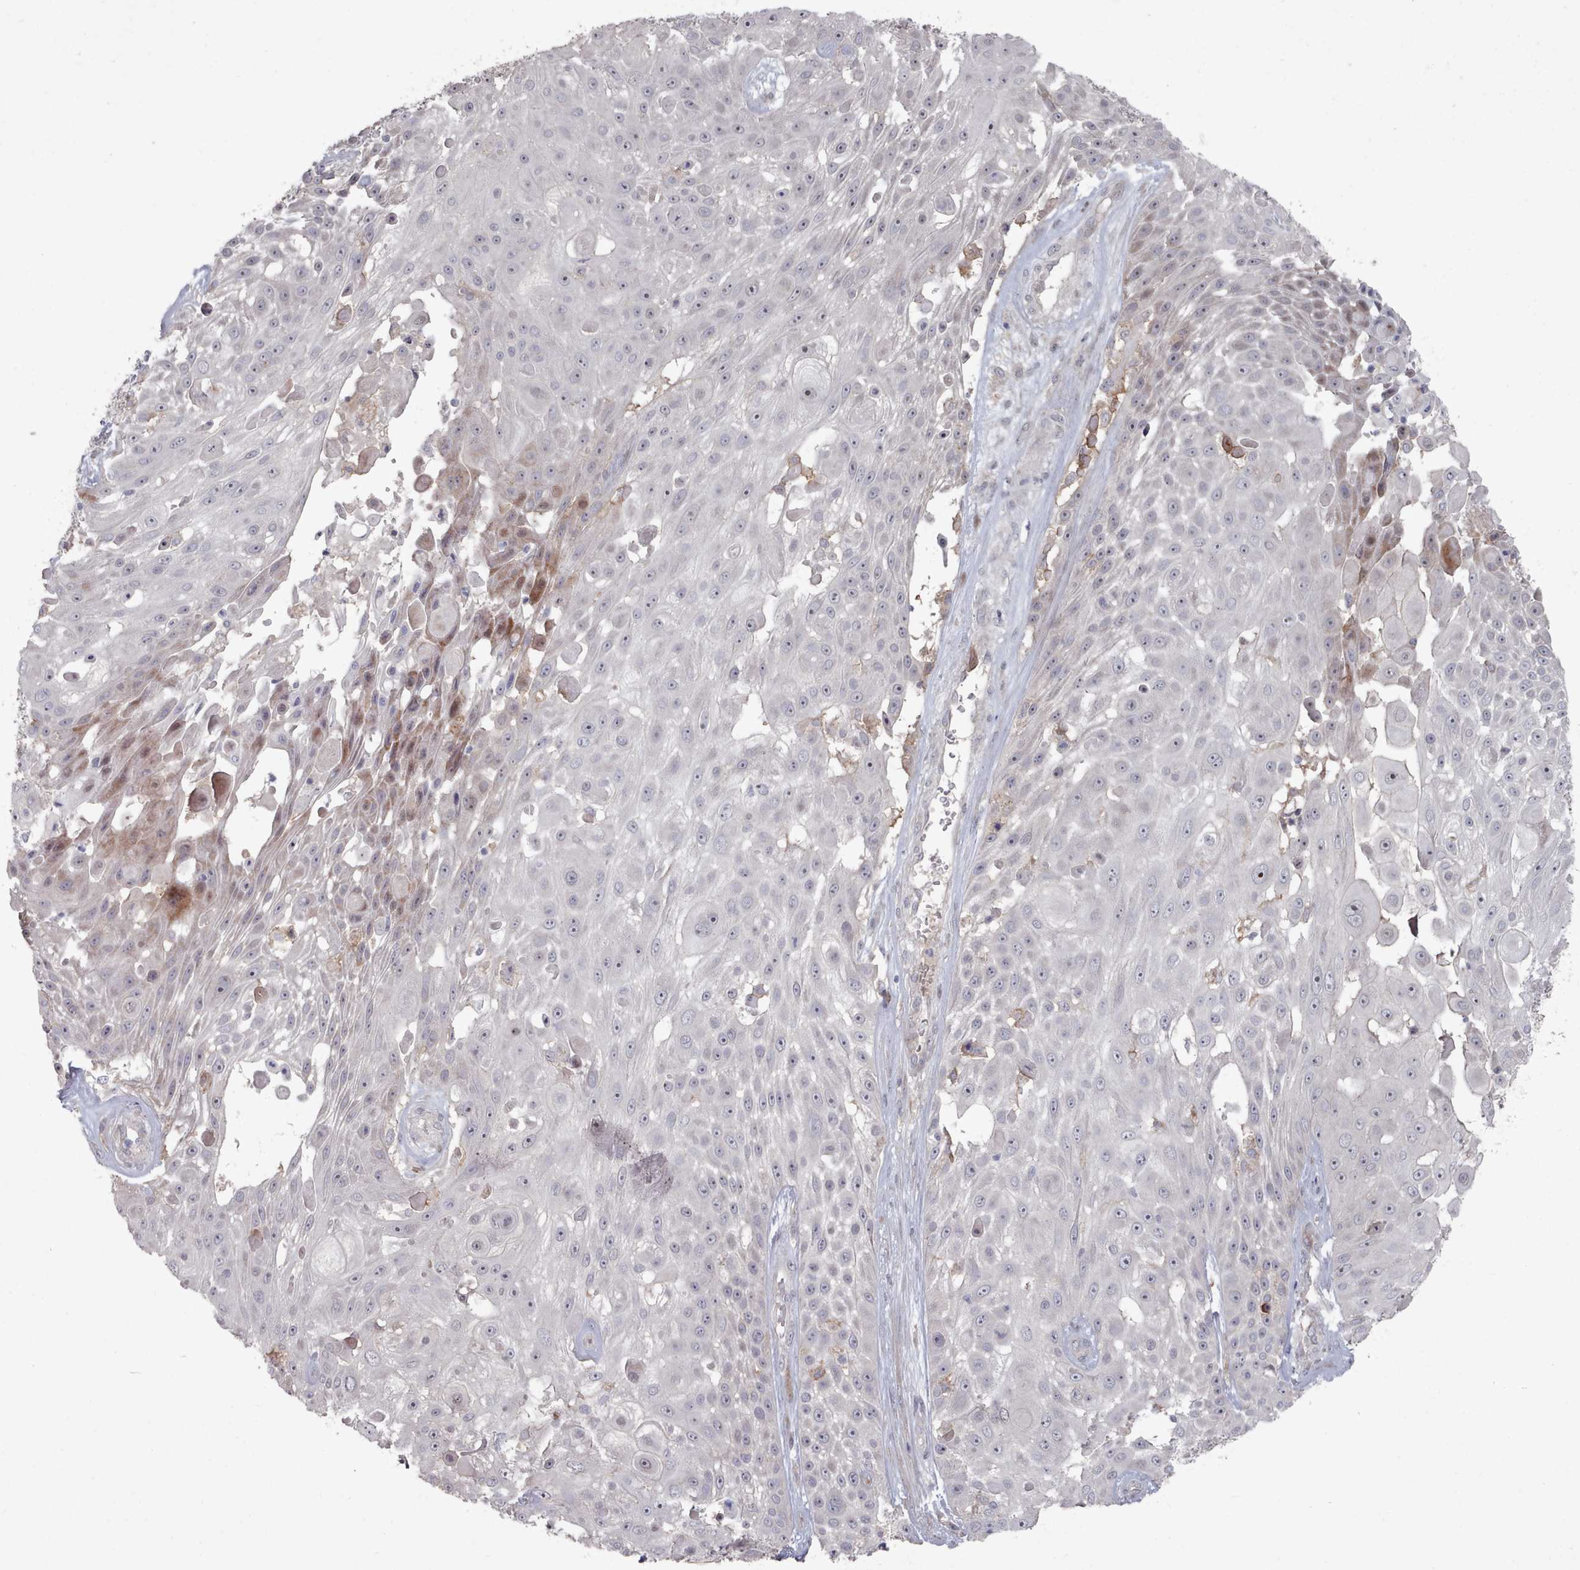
{"staining": {"intensity": "negative", "quantity": "none", "location": "none"}, "tissue": "skin cancer", "cell_type": "Tumor cells", "image_type": "cancer", "snomed": [{"axis": "morphology", "description": "Squamous cell carcinoma, NOS"}, {"axis": "topography", "description": "Skin"}], "caption": "Immunohistochemistry photomicrograph of neoplastic tissue: human skin squamous cell carcinoma stained with DAB (3,3'-diaminobenzidine) demonstrates no significant protein staining in tumor cells.", "gene": "COL8A2", "patient": {"sex": "female", "age": 86}}